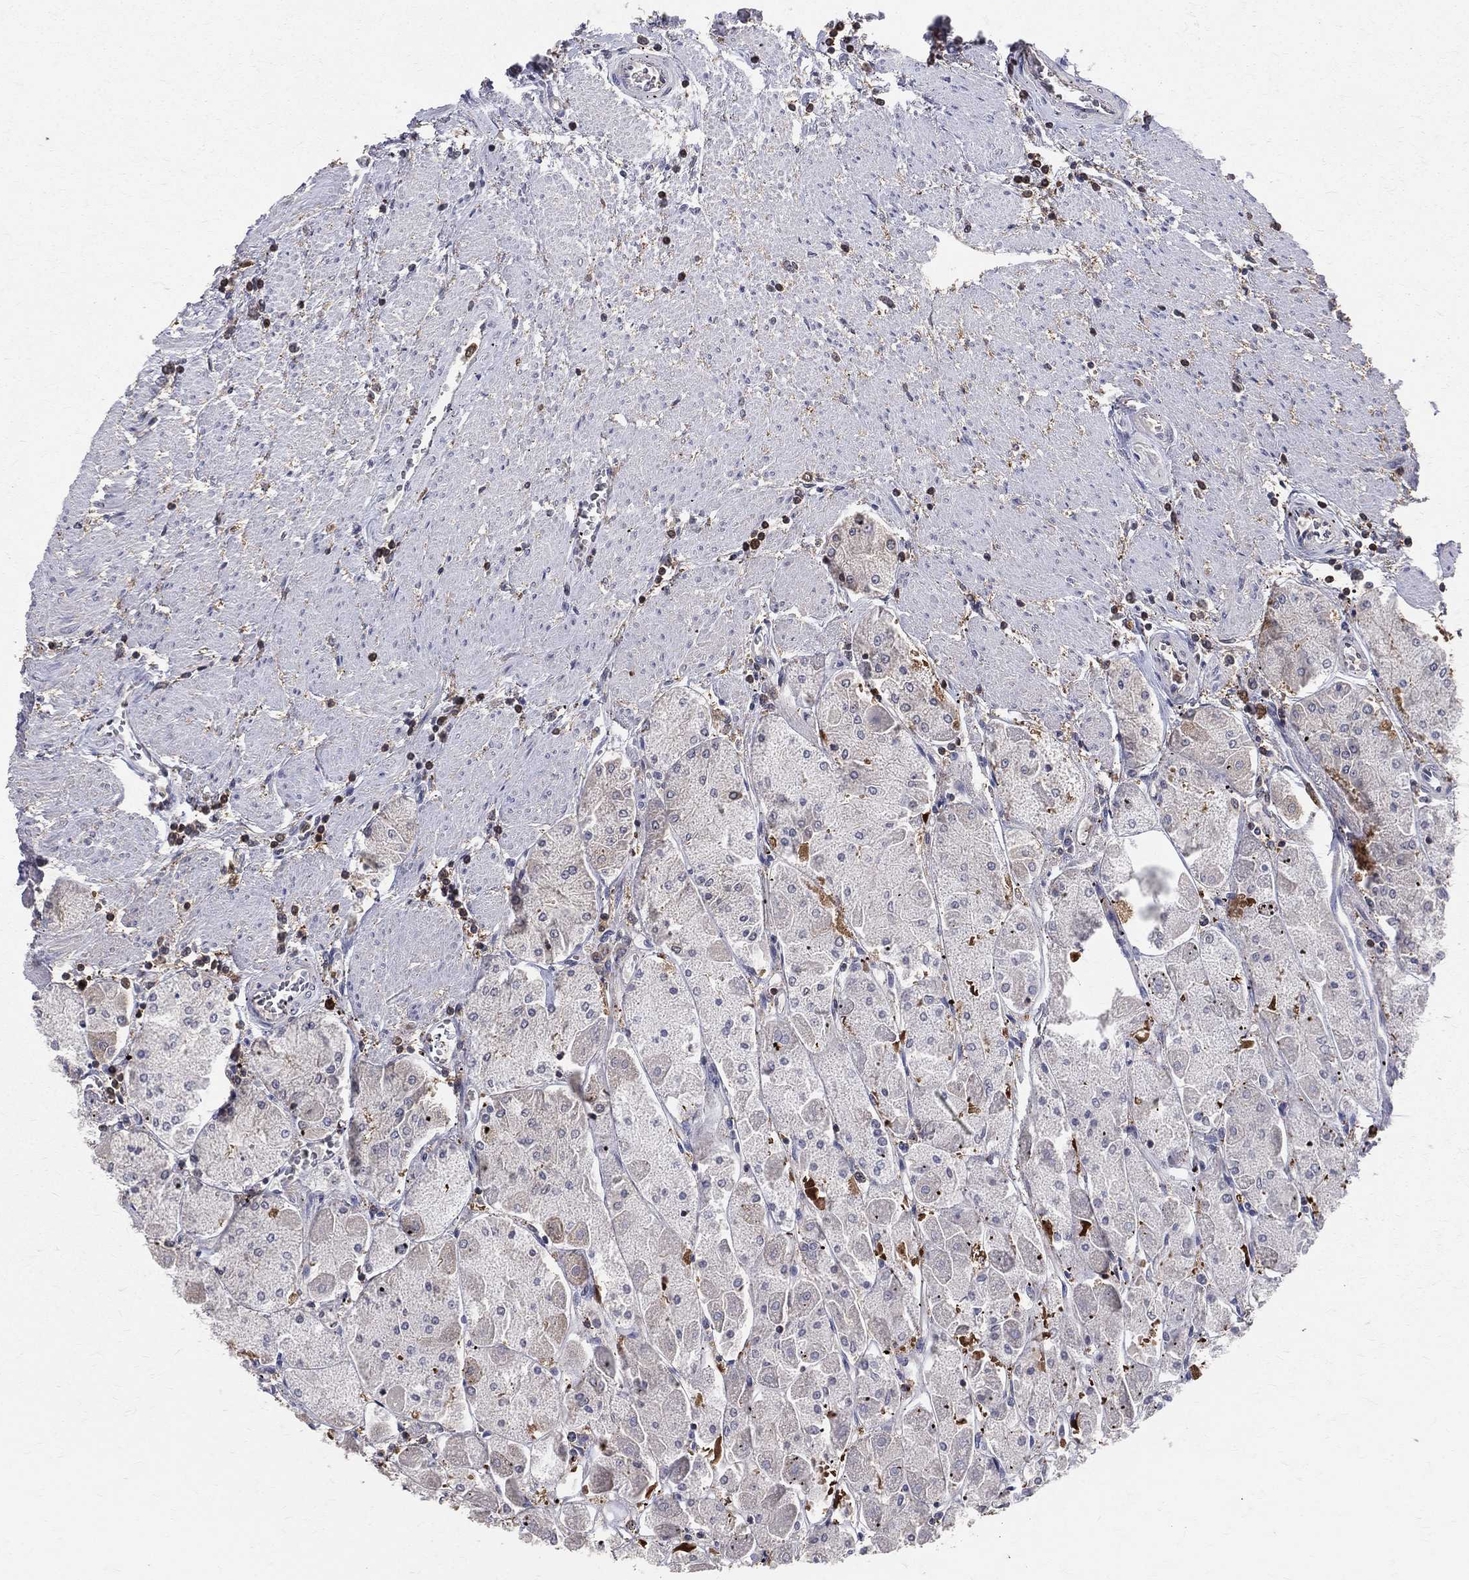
{"staining": {"intensity": "moderate", "quantity": "25%-75%", "location": "cytoplasmic/membranous"}, "tissue": "stomach", "cell_type": "Glandular cells", "image_type": "normal", "snomed": [{"axis": "morphology", "description": "Normal tissue, NOS"}, {"axis": "topography", "description": "Stomach"}], "caption": "Protein staining shows moderate cytoplasmic/membranous staining in approximately 25%-75% of glandular cells in normal stomach. (brown staining indicates protein expression, while blue staining denotes nuclei).", "gene": "ENO1", "patient": {"sex": "male", "age": 70}}